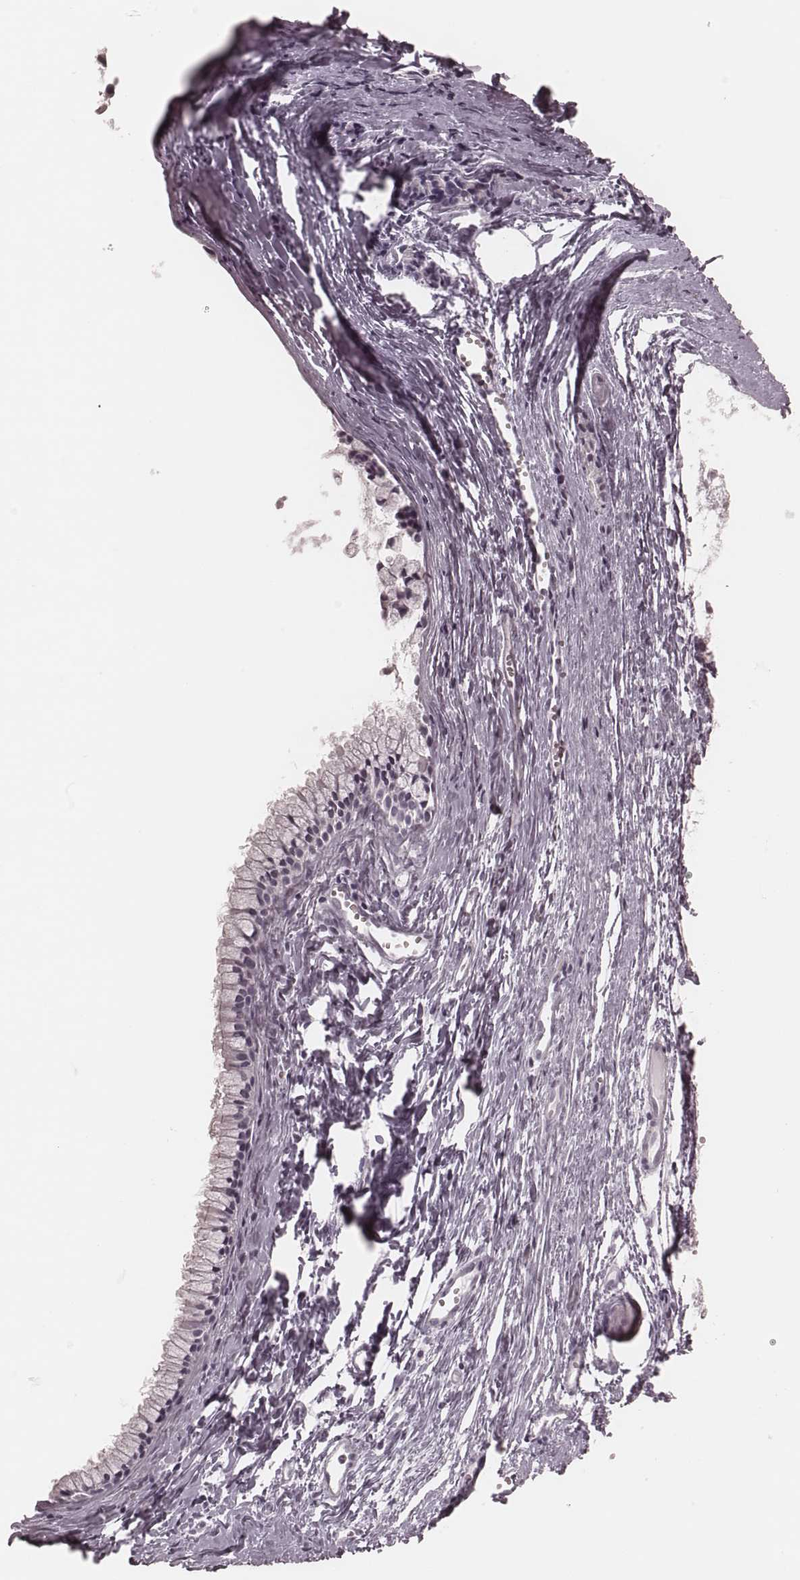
{"staining": {"intensity": "negative", "quantity": "none", "location": "none"}, "tissue": "nasopharynx", "cell_type": "Respiratory epithelial cells", "image_type": "normal", "snomed": [{"axis": "morphology", "description": "Normal tissue, NOS"}, {"axis": "topography", "description": "Nasopharynx"}], "caption": "This is an immunohistochemistry photomicrograph of unremarkable nasopharynx. There is no staining in respiratory epithelial cells.", "gene": "KRT74", "patient": {"sex": "male", "age": 83}}